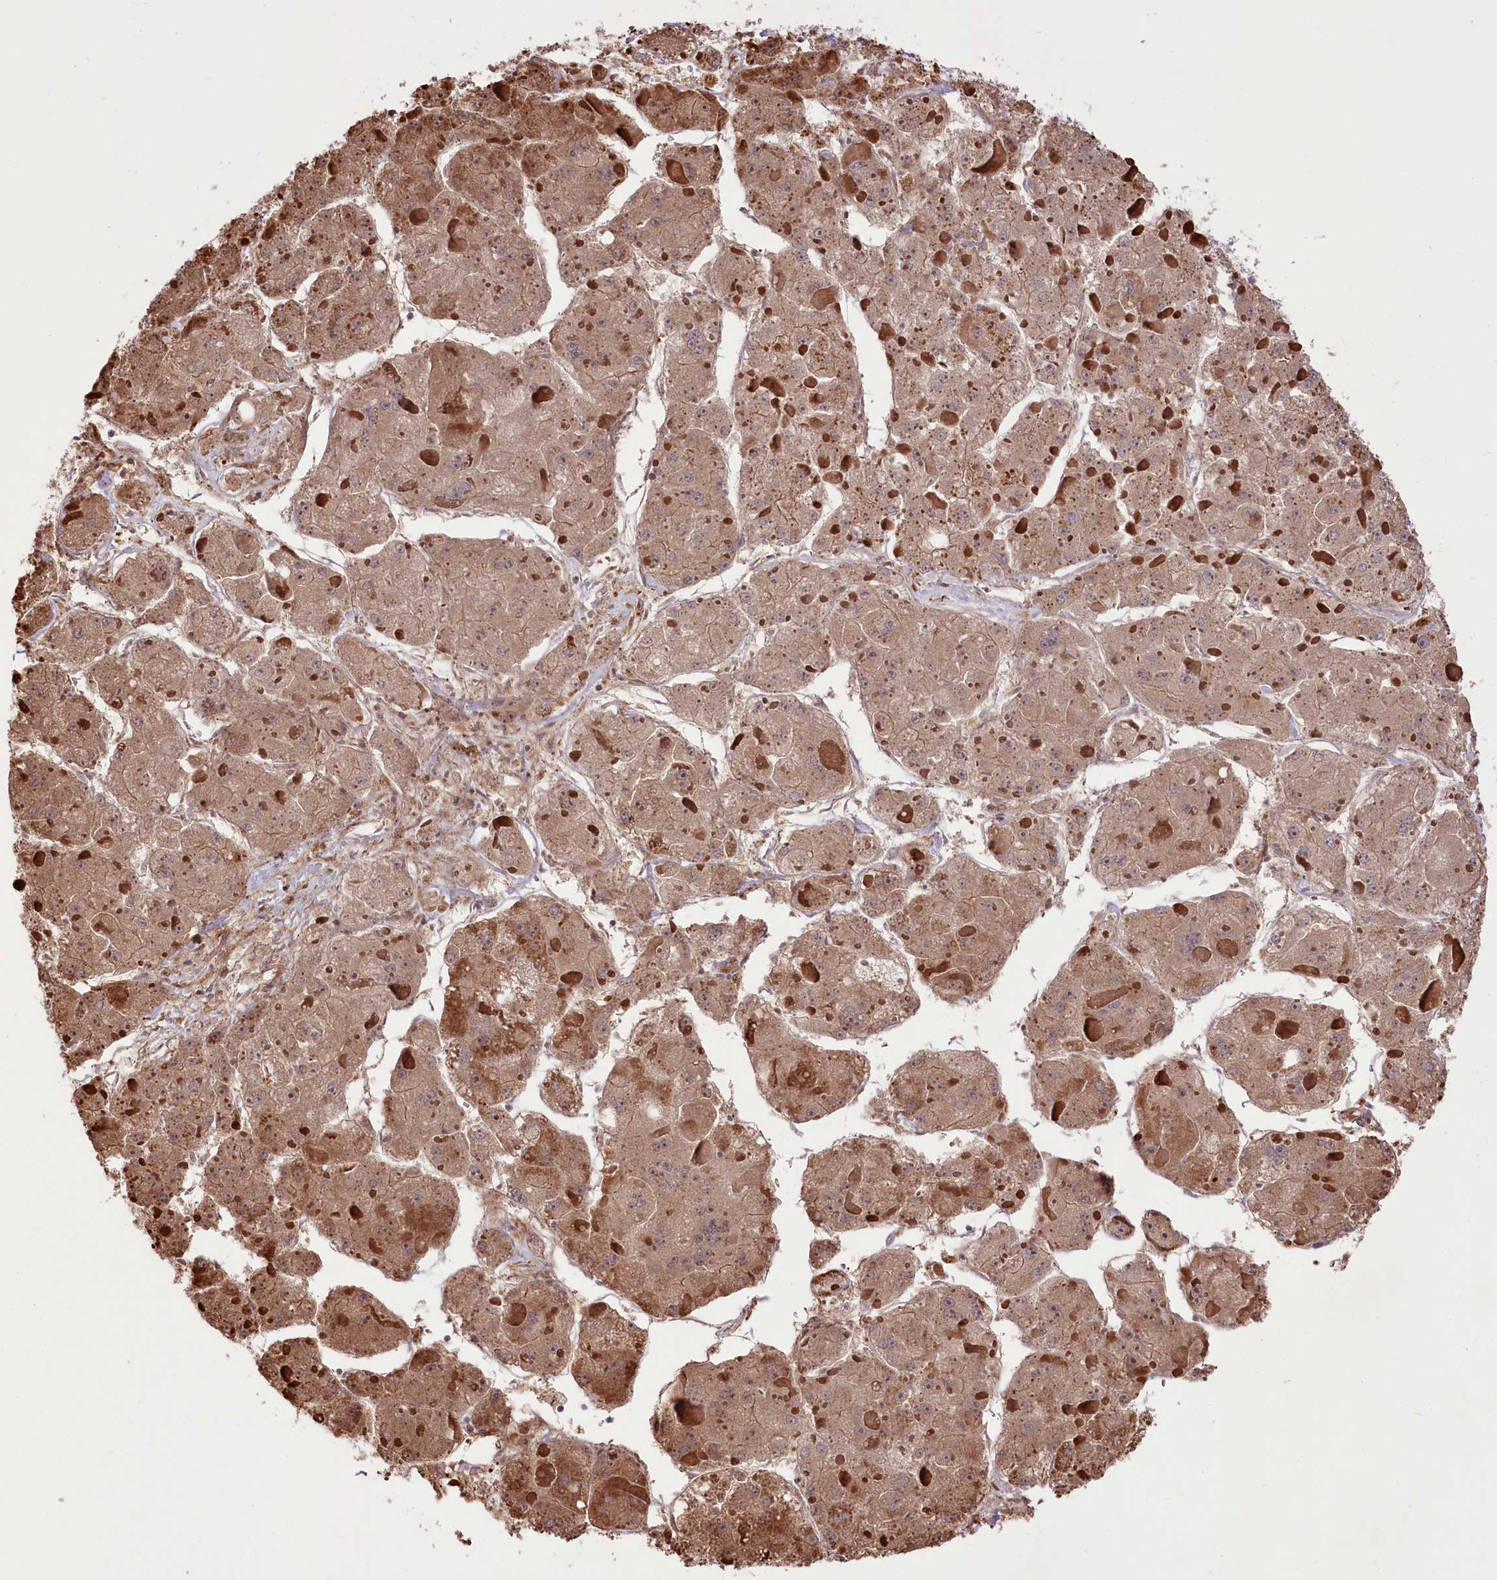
{"staining": {"intensity": "moderate", "quantity": ">75%", "location": "cytoplasmic/membranous"}, "tissue": "liver cancer", "cell_type": "Tumor cells", "image_type": "cancer", "snomed": [{"axis": "morphology", "description": "Carcinoma, Hepatocellular, NOS"}, {"axis": "topography", "description": "Liver"}], "caption": "Immunohistochemistry (DAB) staining of liver cancer demonstrates moderate cytoplasmic/membranous protein positivity in approximately >75% of tumor cells.", "gene": "RNF24", "patient": {"sex": "female", "age": 73}}